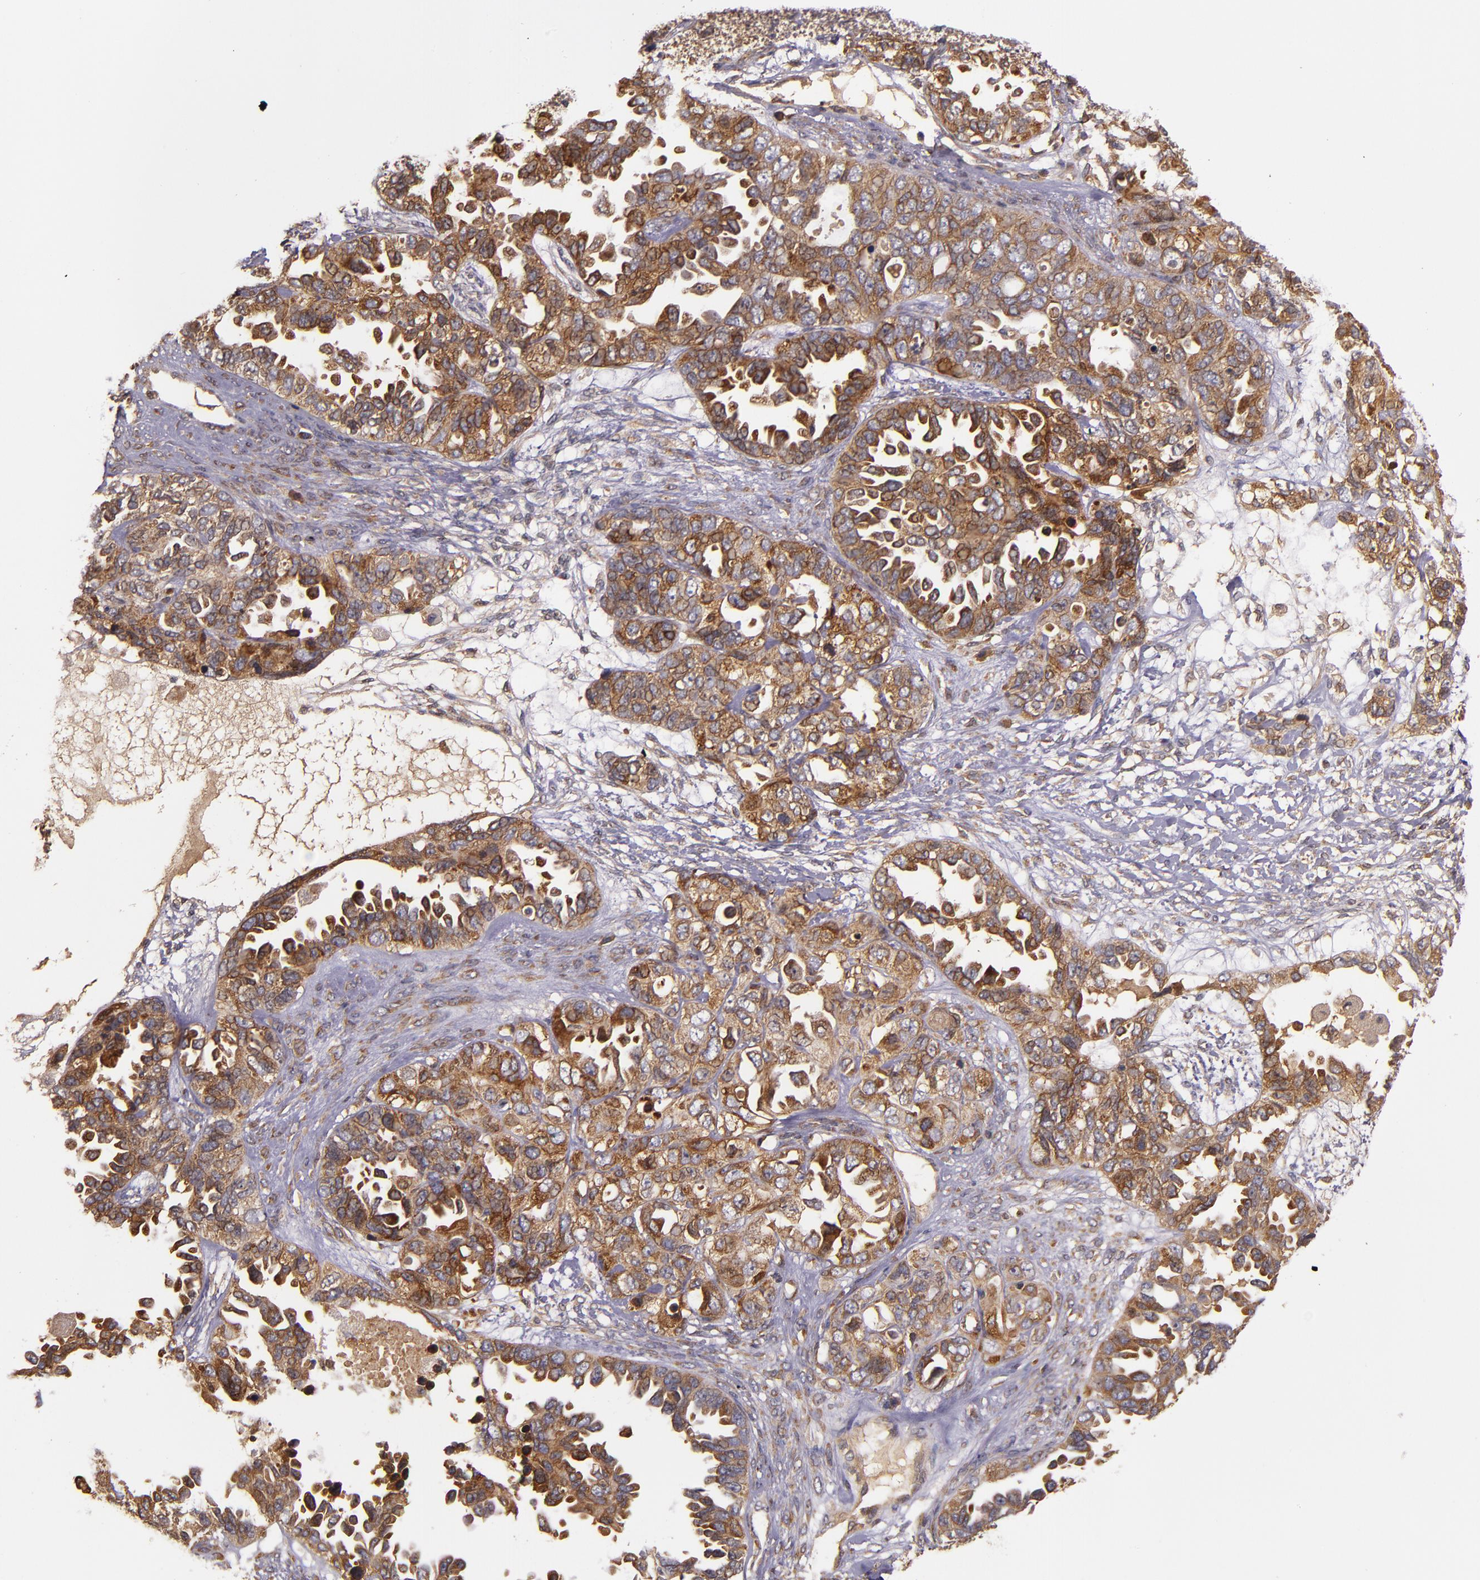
{"staining": {"intensity": "moderate", "quantity": ">75%", "location": "cytoplasmic/membranous"}, "tissue": "ovarian cancer", "cell_type": "Tumor cells", "image_type": "cancer", "snomed": [{"axis": "morphology", "description": "Cystadenocarcinoma, serous, NOS"}, {"axis": "topography", "description": "Ovary"}], "caption": "Ovarian cancer stained for a protein exhibits moderate cytoplasmic/membranous positivity in tumor cells.", "gene": "PRAF2", "patient": {"sex": "female", "age": 82}}